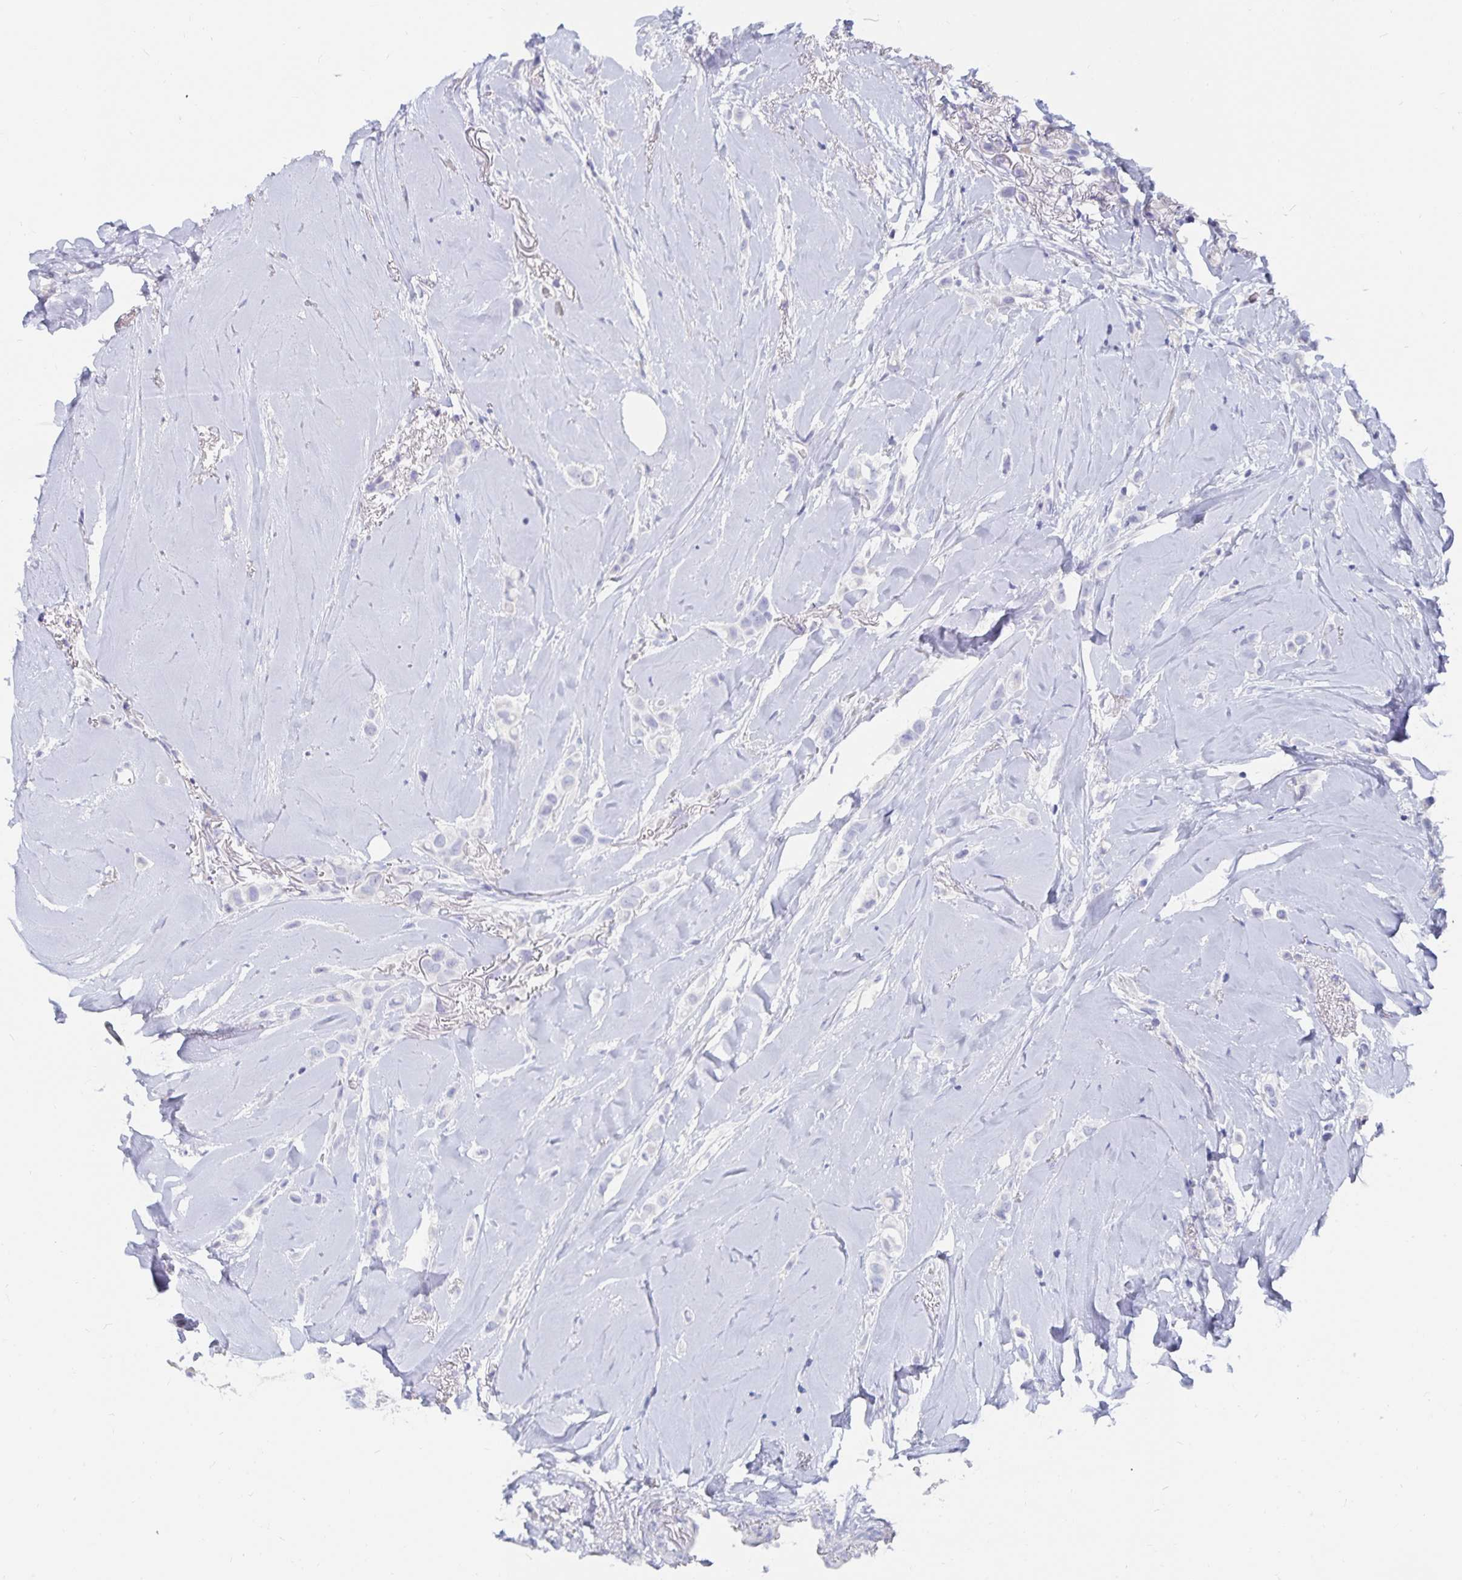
{"staining": {"intensity": "negative", "quantity": "none", "location": "none"}, "tissue": "breast cancer", "cell_type": "Tumor cells", "image_type": "cancer", "snomed": [{"axis": "morphology", "description": "Lobular carcinoma"}, {"axis": "topography", "description": "Breast"}], "caption": "Immunohistochemical staining of breast cancer shows no significant expression in tumor cells. (Brightfield microscopy of DAB IHC at high magnification).", "gene": "CFAP69", "patient": {"sex": "female", "age": 66}}